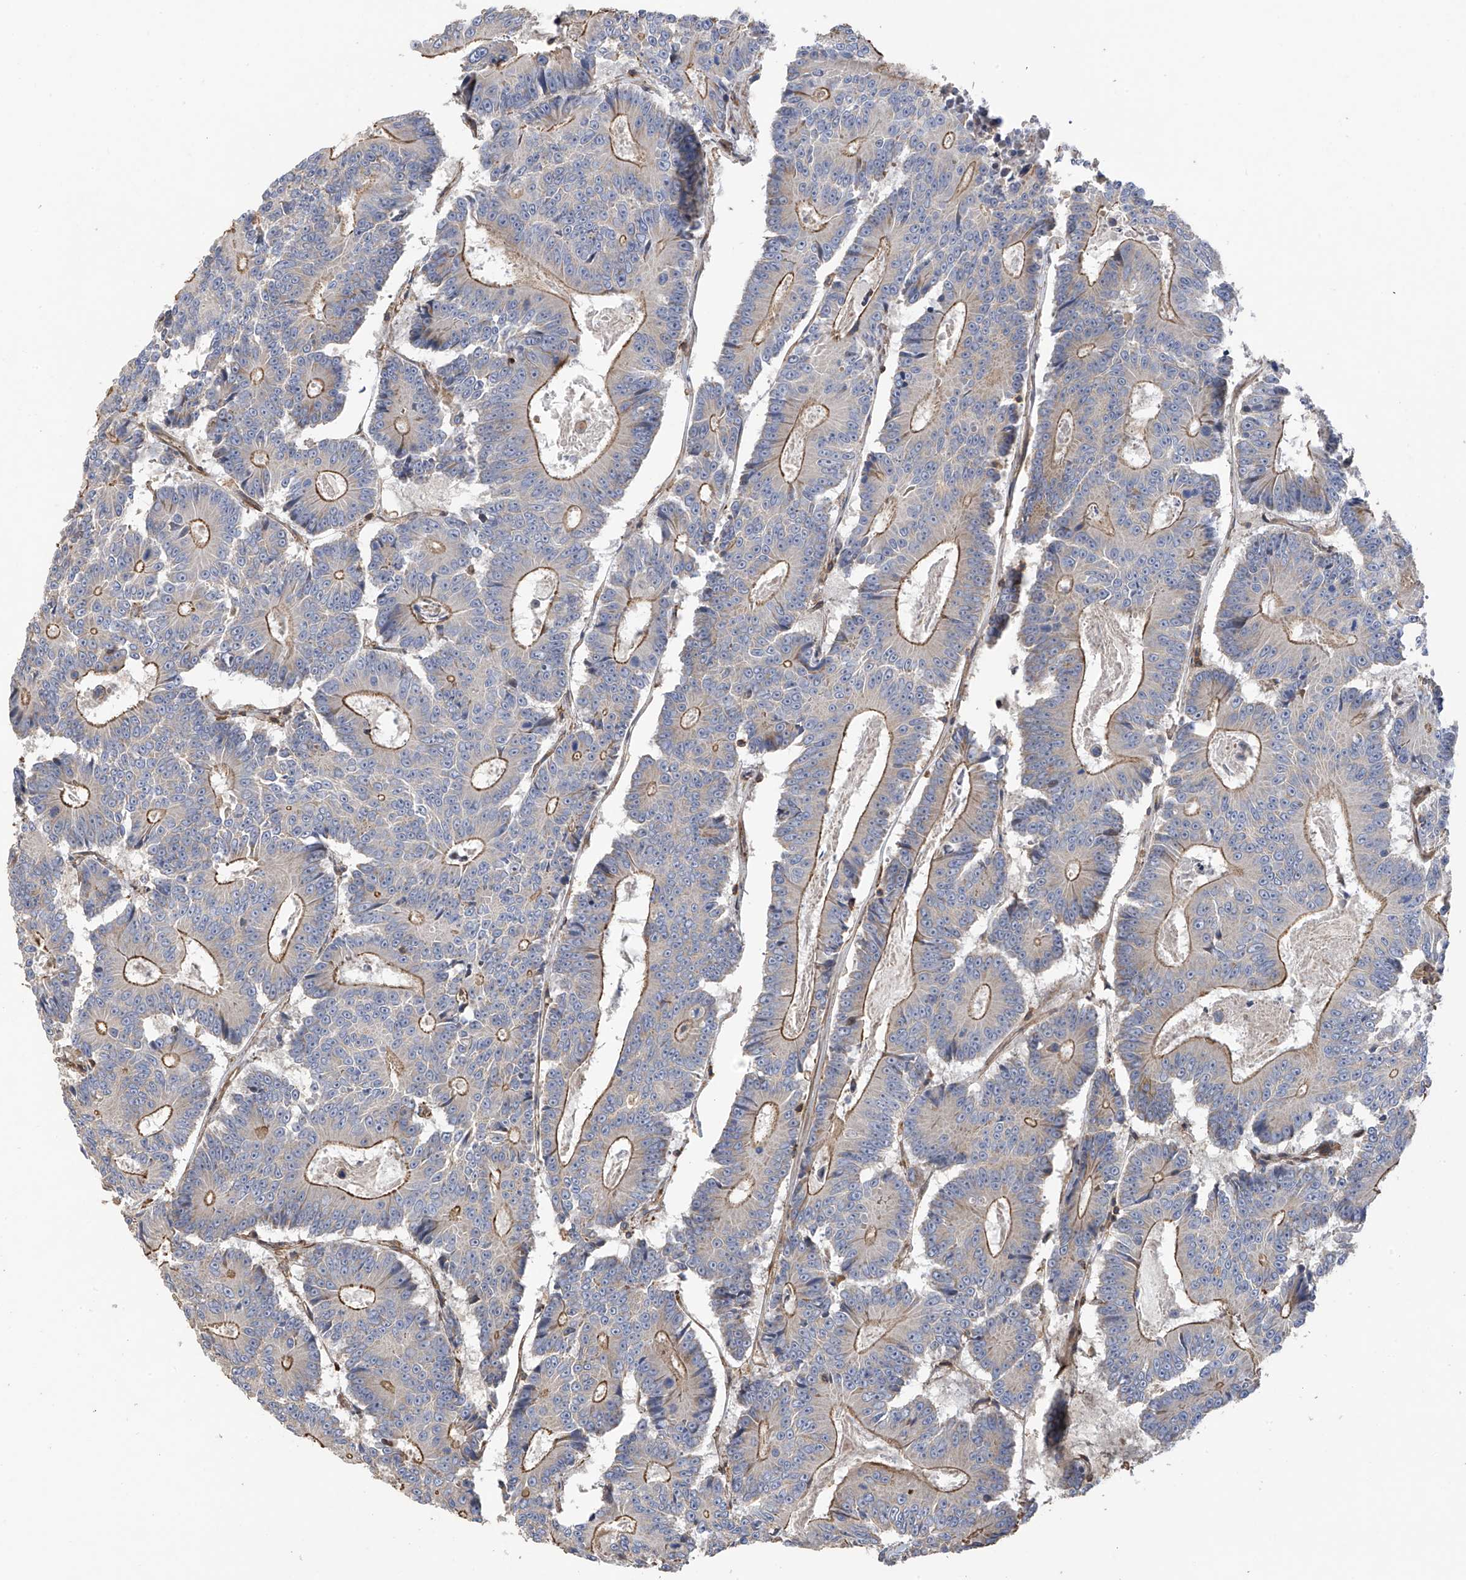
{"staining": {"intensity": "moderate", "quantity": "25%-75%", "location": "cytoplasmic/membranous"}, "tissue": "colorectal cancer", "cell_type": "Tumor cells", "image_type": "cancer", "snomed": [{"axis": "morphology", "description": "Adenocarcinoma, NOS"}, {"axis": "topography", "description": "Colon"}], "caption": "A histopathology image of adenocarcinoma (colorectal) stained for a protein shows moderate cytoplasmic/membranous brown staining in tumor cells.", "gene": "SLC43A3", "patient": {"sex": "male", "age": 83}}